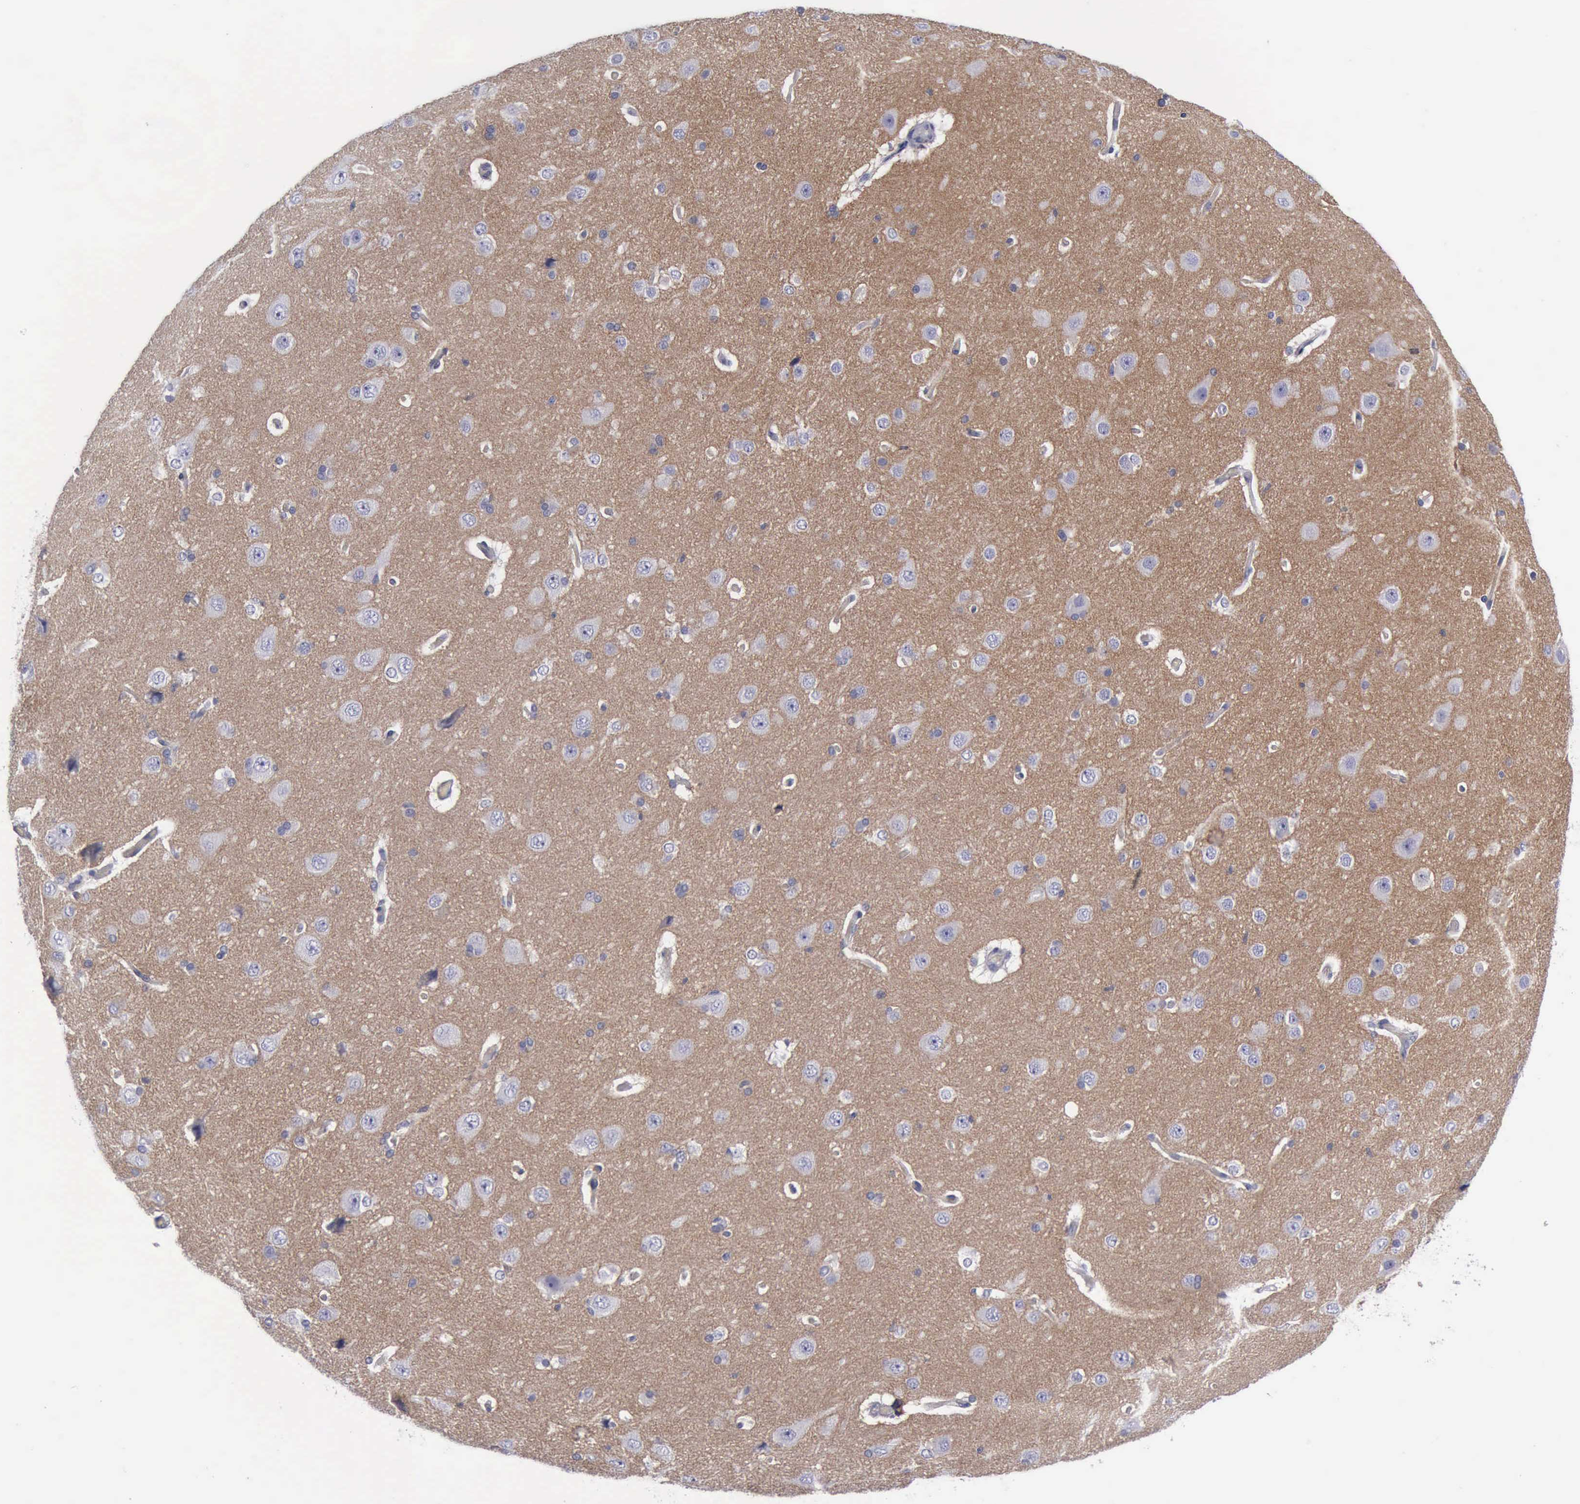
{"staining": {"intensity": "negative", "quantity": "none", "location": "none"}, "tissue": "cerebral cortex", "cell_type": "Endothelial cells", "image_type": "normal", "snomed": [{"axis": "morphology", "description": "Normal tissue, NOS"}, {"axis": "topography", "description": "Cerebral cortex"}], "caption": "DAB (3,3'-diaminobenzidine) immunohistochemical staining of normal cerebral cortex displays no significant staining in endothelial cells. Nuclei are stained in blue.", "gene": "CDH2", "patient": {"sex": "female", "age": 45}}